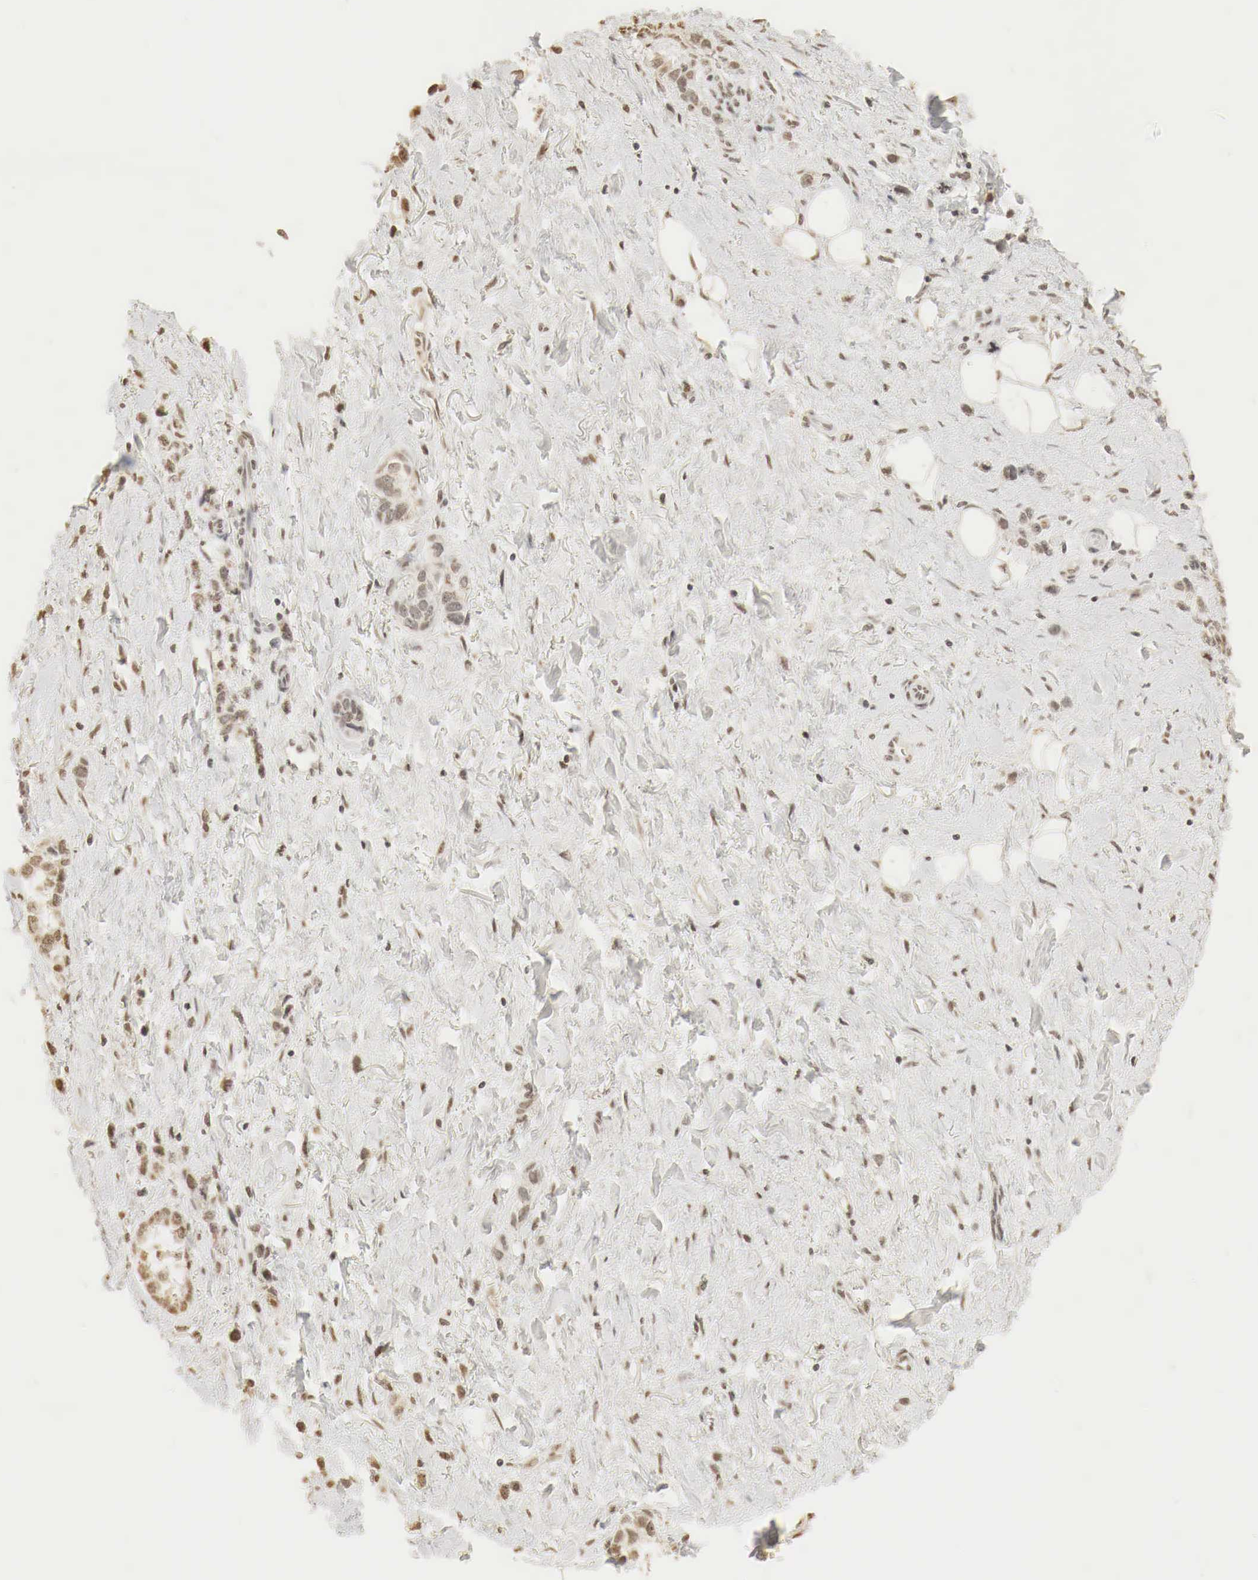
{"staining": {"intensity": "weak", "quantity": "25%-75%", "location": "cytoplasmic/membranous,nuclear"}, "tissue": "stomach cancer", "cell_type": "Tumor cells", "image_type": "cancer", "snomed": [{"axis": "morphology", "description": "Adenocarcinoma, NOS"}, {"axis": "topography", "description": "Stomach, upper"}], "caption": "The immunohistochemical stain highlights weak cytoplasmic/membranous and nuclear staining in tumor cells of stomach adenocarcinoma tissue. (brown staining indicates protein expression, while blue staining denotes nuclei).", "gene": "ERBB4", "patient": {"sex": "male", "age": 76}}